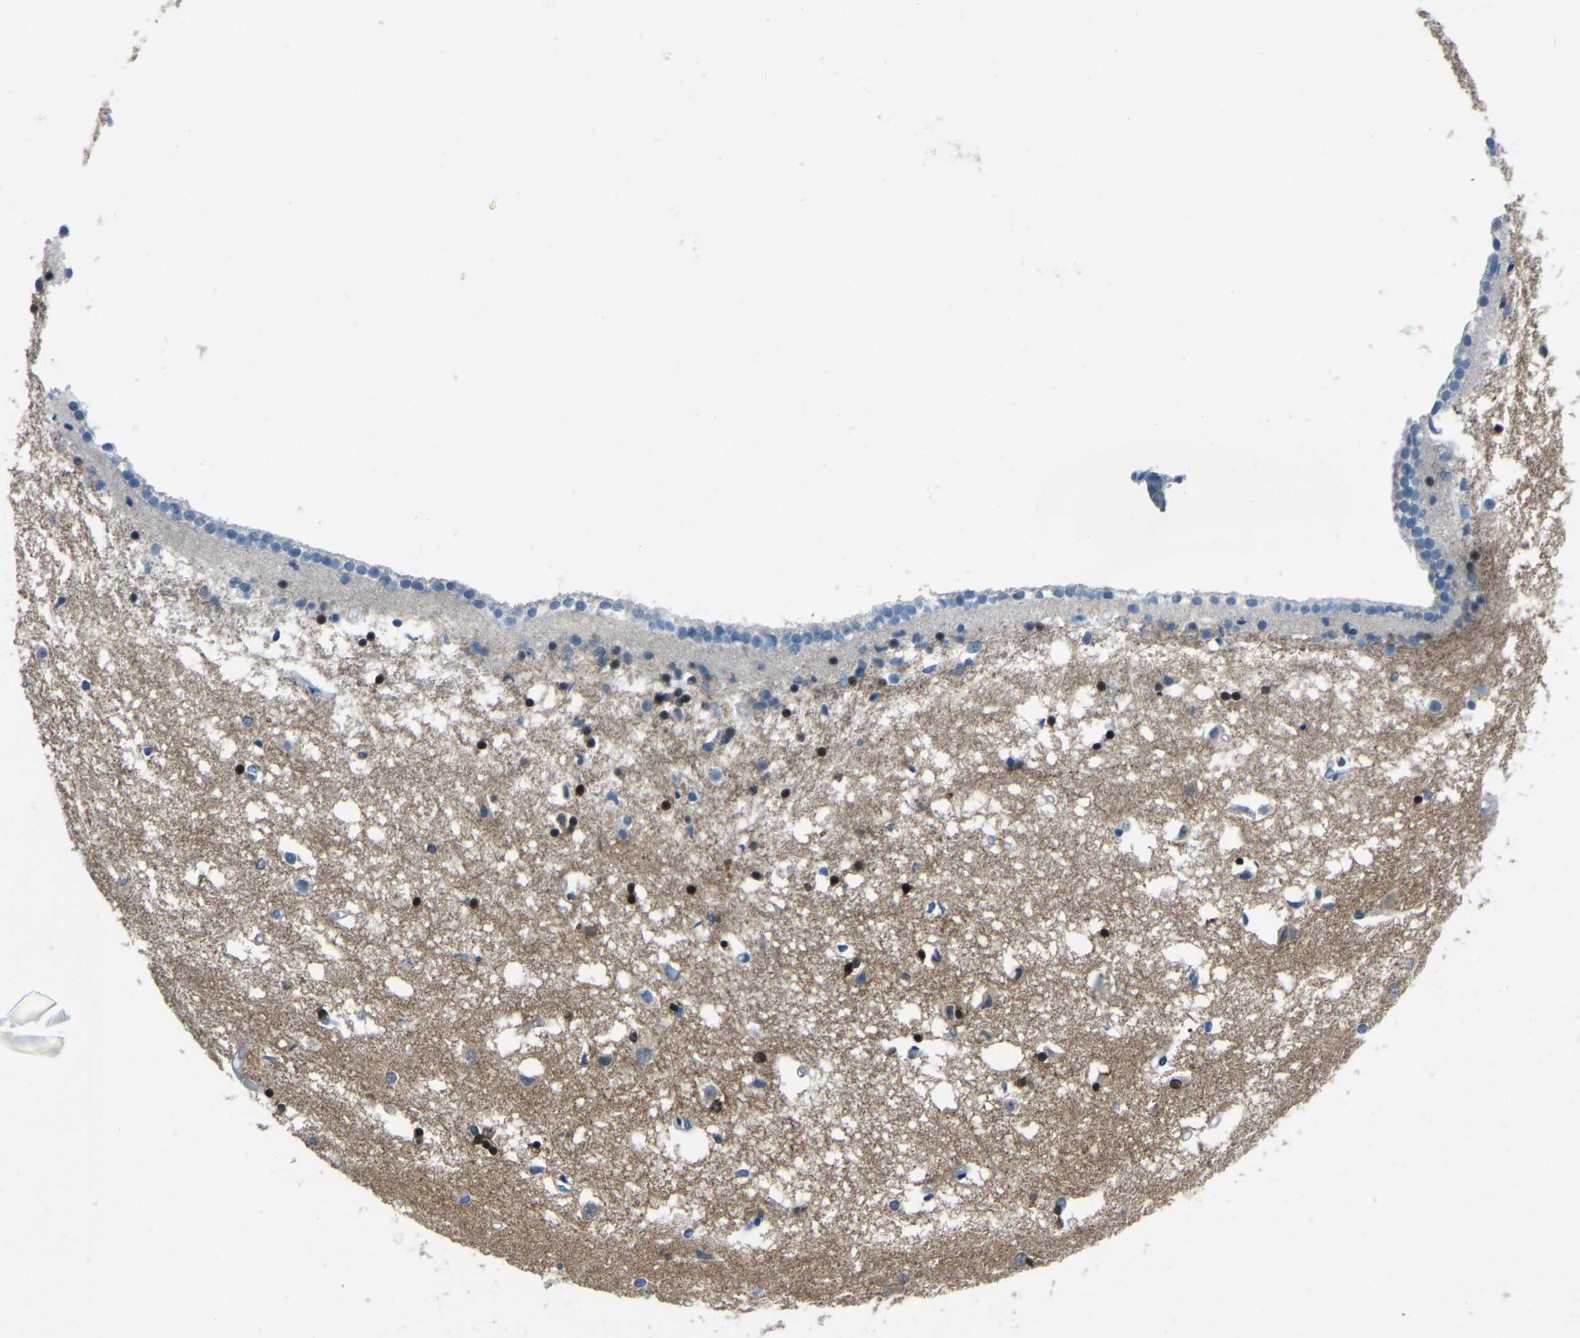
{"staining": {"intensity": "strong", "quantity": "25%-75%", "location": "cytoplasmic/membranous,nuclear"}, "tissue": "caudate", "cell_type": "Glial cells", "image_type": "normal", "snomed": [{"axis": "morphology", "description": "Normal tissue, NOS"}, {"axis": "topography", "description": "Lateral ventricle wall"}], "caption": "High-magnification brightfield microscopy of benign caudate stained with DAB (brown) and counterstained with hematoxylin (blue). glial cells exhibit strong cytoplasmic/membranous,nuclear positivity is seen in about25%-75% of cells. (DAB IHC with brightfield microscopy, high magnification).", "gene": "XIRP1", "patient": {"sex": "male", "age": 45}}